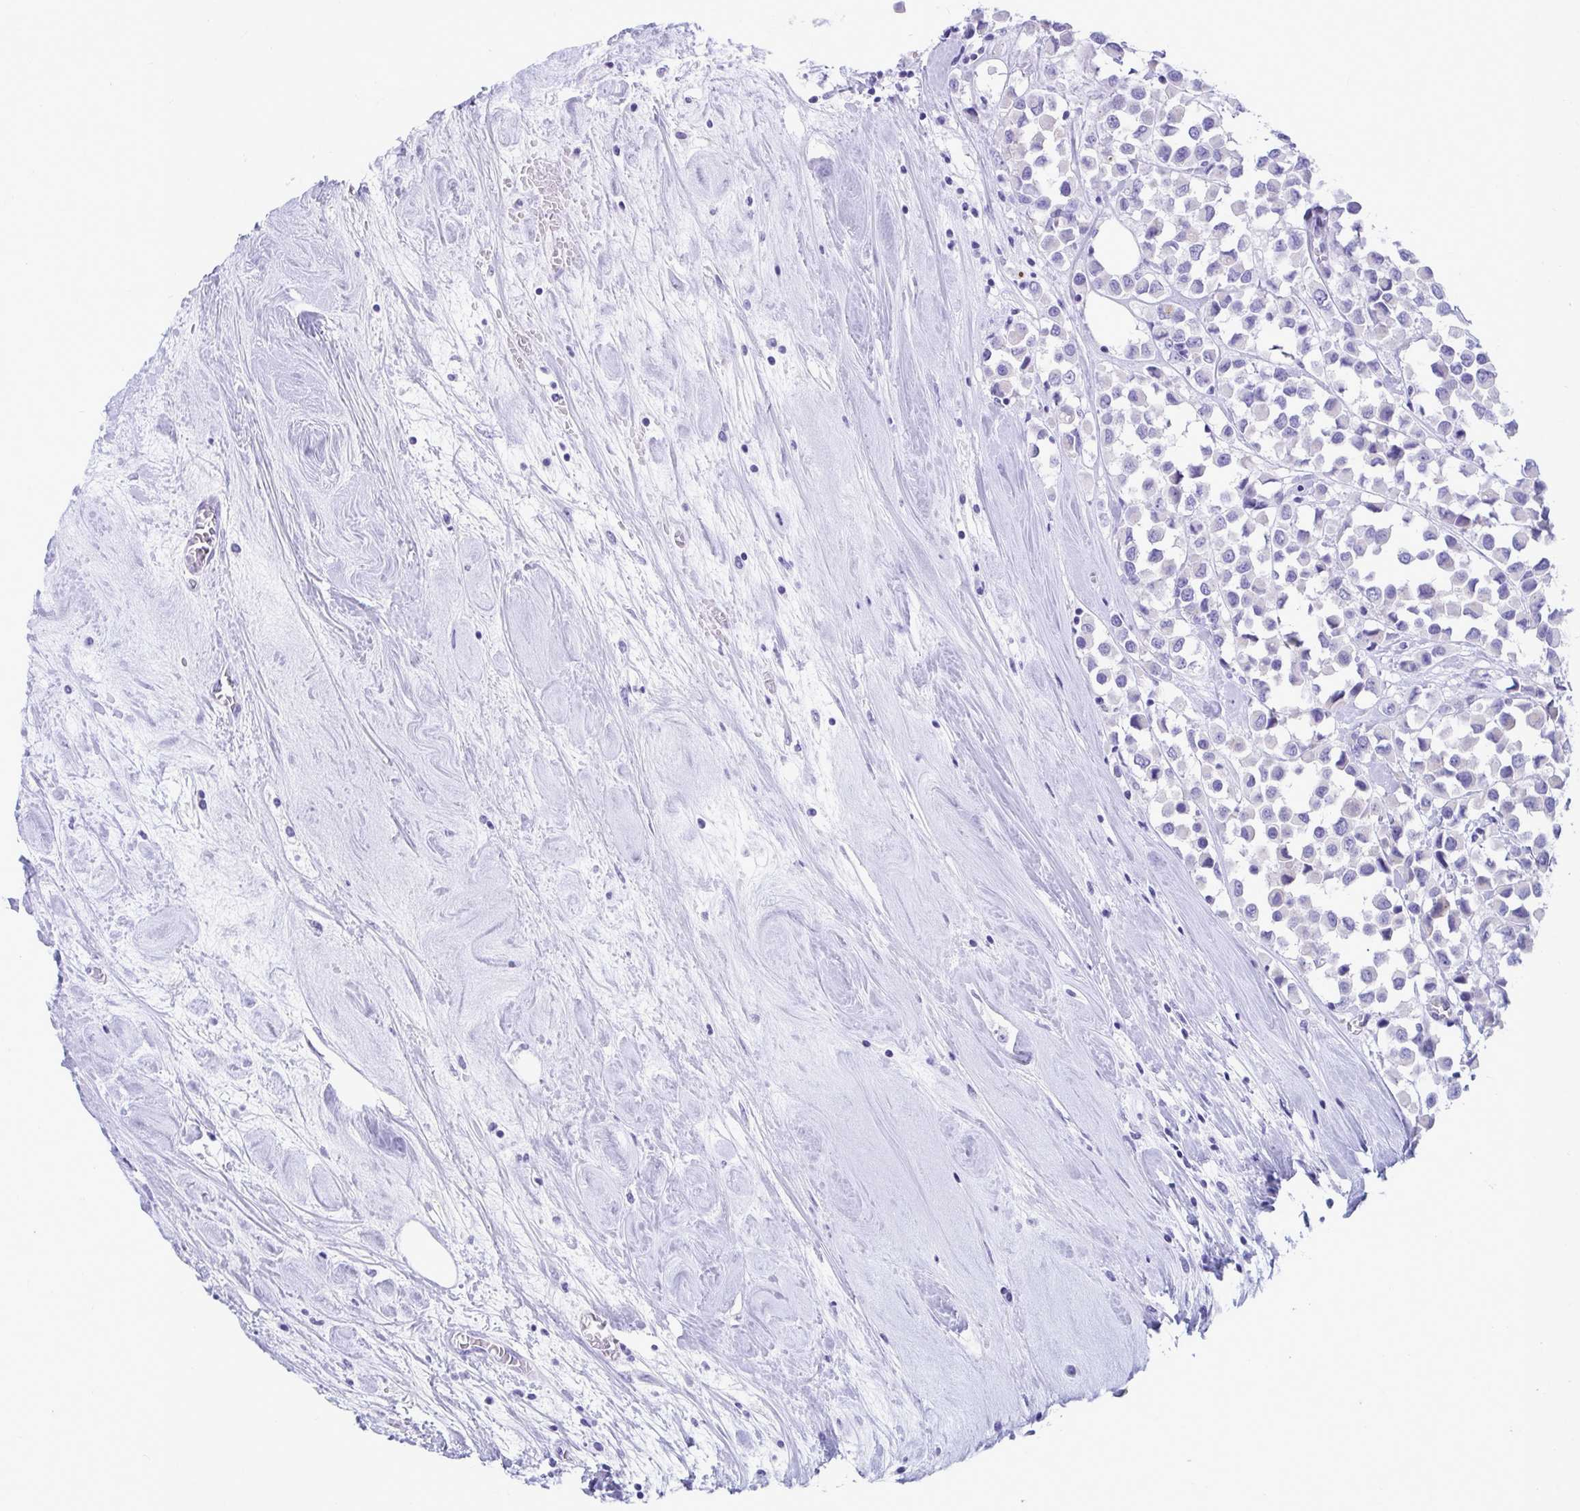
{"staining": {"intensity": "negative", "quantity": "none", "location": "none"}, "tissue": "breast cancer", "cell_type": "Tumor cells", "image_type": "cancer", "snomed": [{"axis": "morphology", "description": "Duct carcinoma"}, {"axis": "topography", "description": "Breast"}], "caption": "Immunohistochemistry photomicrograph of neoplastic tissue: human breast cancer (invasive ductal carcinoma) stained with DAB (3,3'-diaminobenzidine) demonstrates no significant protein staining in tumor cells.", "gene": "TTC30B", "patient": {"sex": "female", "age": 61}}